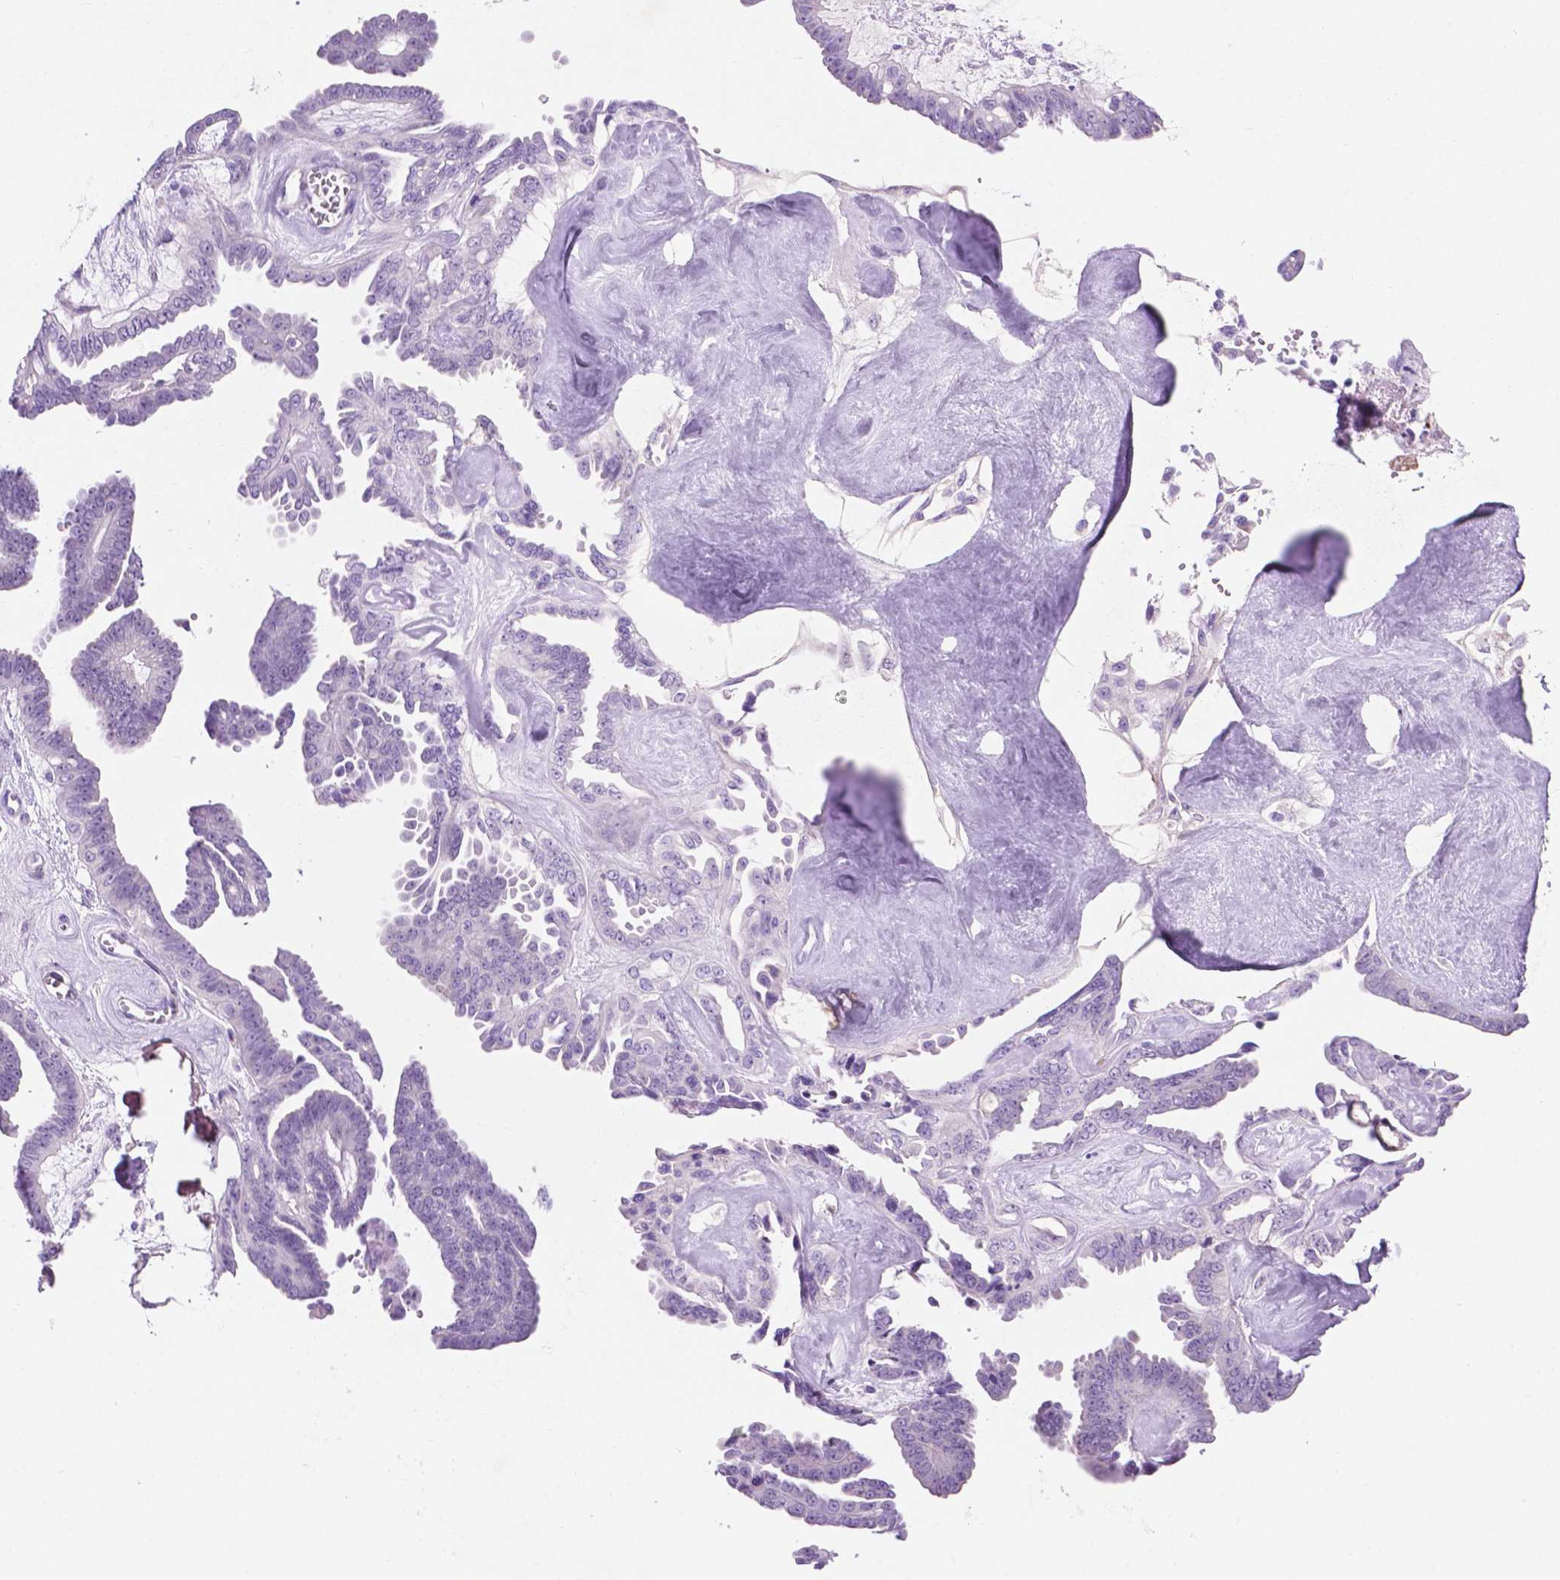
{"staining": {"intensity": "negative", "quantity": "none", "location": "none"}, "tissue": "ovarian cancer", "cell_type": "Tumor cells", "image_type": "cancer", "snomed": [{"axis": "morphology", "description": "Cystadenocarcinoma, serous, NOS"}, {"axis": "topography", "description": "Ovary"}], "caption": "Ovarian cancer (serous cystadenocarcinoma) was stained to show a protein in brown. There is no significant expression in tumor cells. Nuclei are stained in blue.", "gene": "ASPG", "patient": {"sex": "female", "age": 71}}